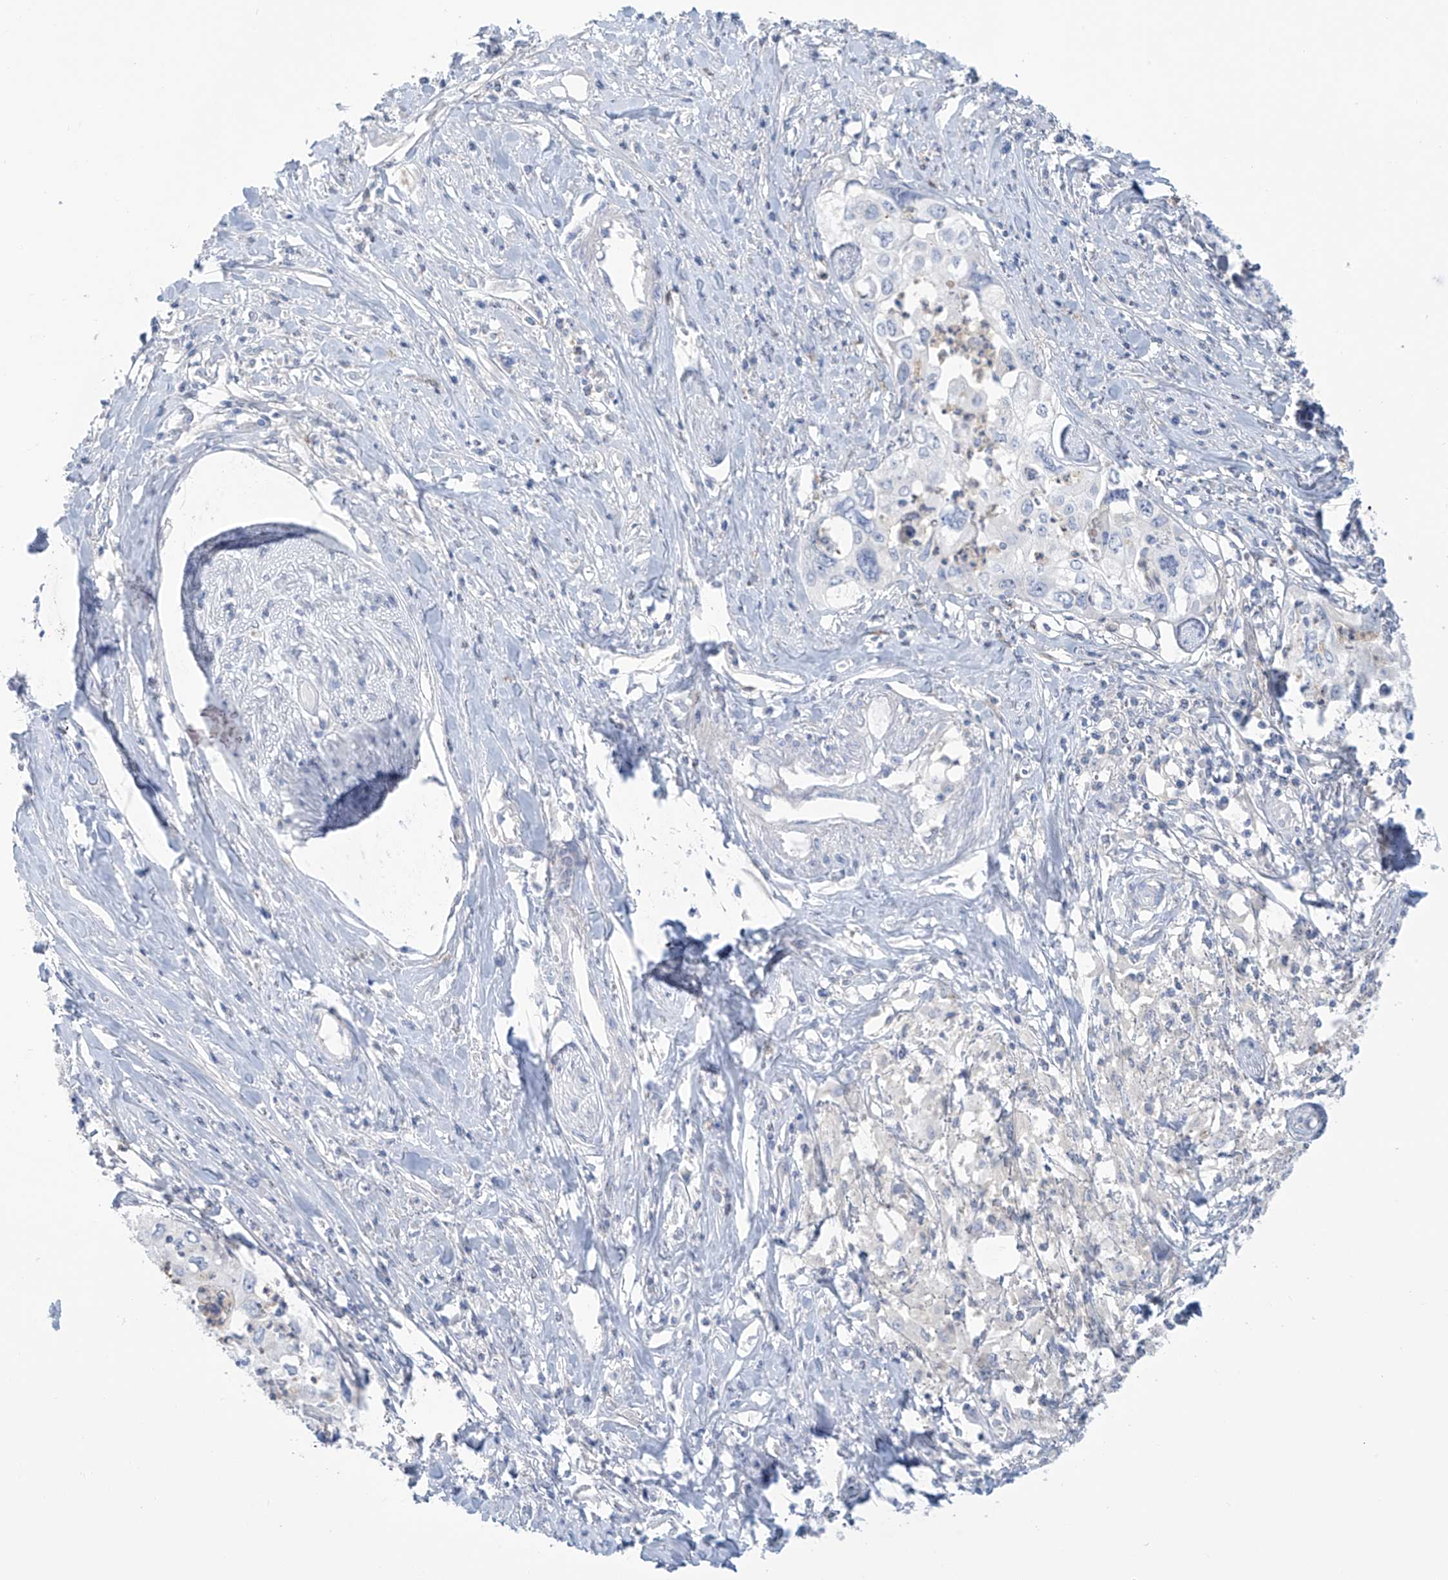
{"staining": {"intensity": "negative", "quantity": "none", "location": "none"}, "tissue": "cervical cancer", "cell_type": "Tumor cells", "image_type": "cancer", "snomed": [{"axis": "morphology", "description": "Squamous cell carcinoma, NOS"}, {"axis": "topography", "description": "Cervix"}], "caption": "A histopathology image of cervical cancer (squamous cell carcinoma) stained for a protein exhibits no brown staining in tumor cells.", "gene": "FABP2", "patient": {"sex": "female", "age": 31}}